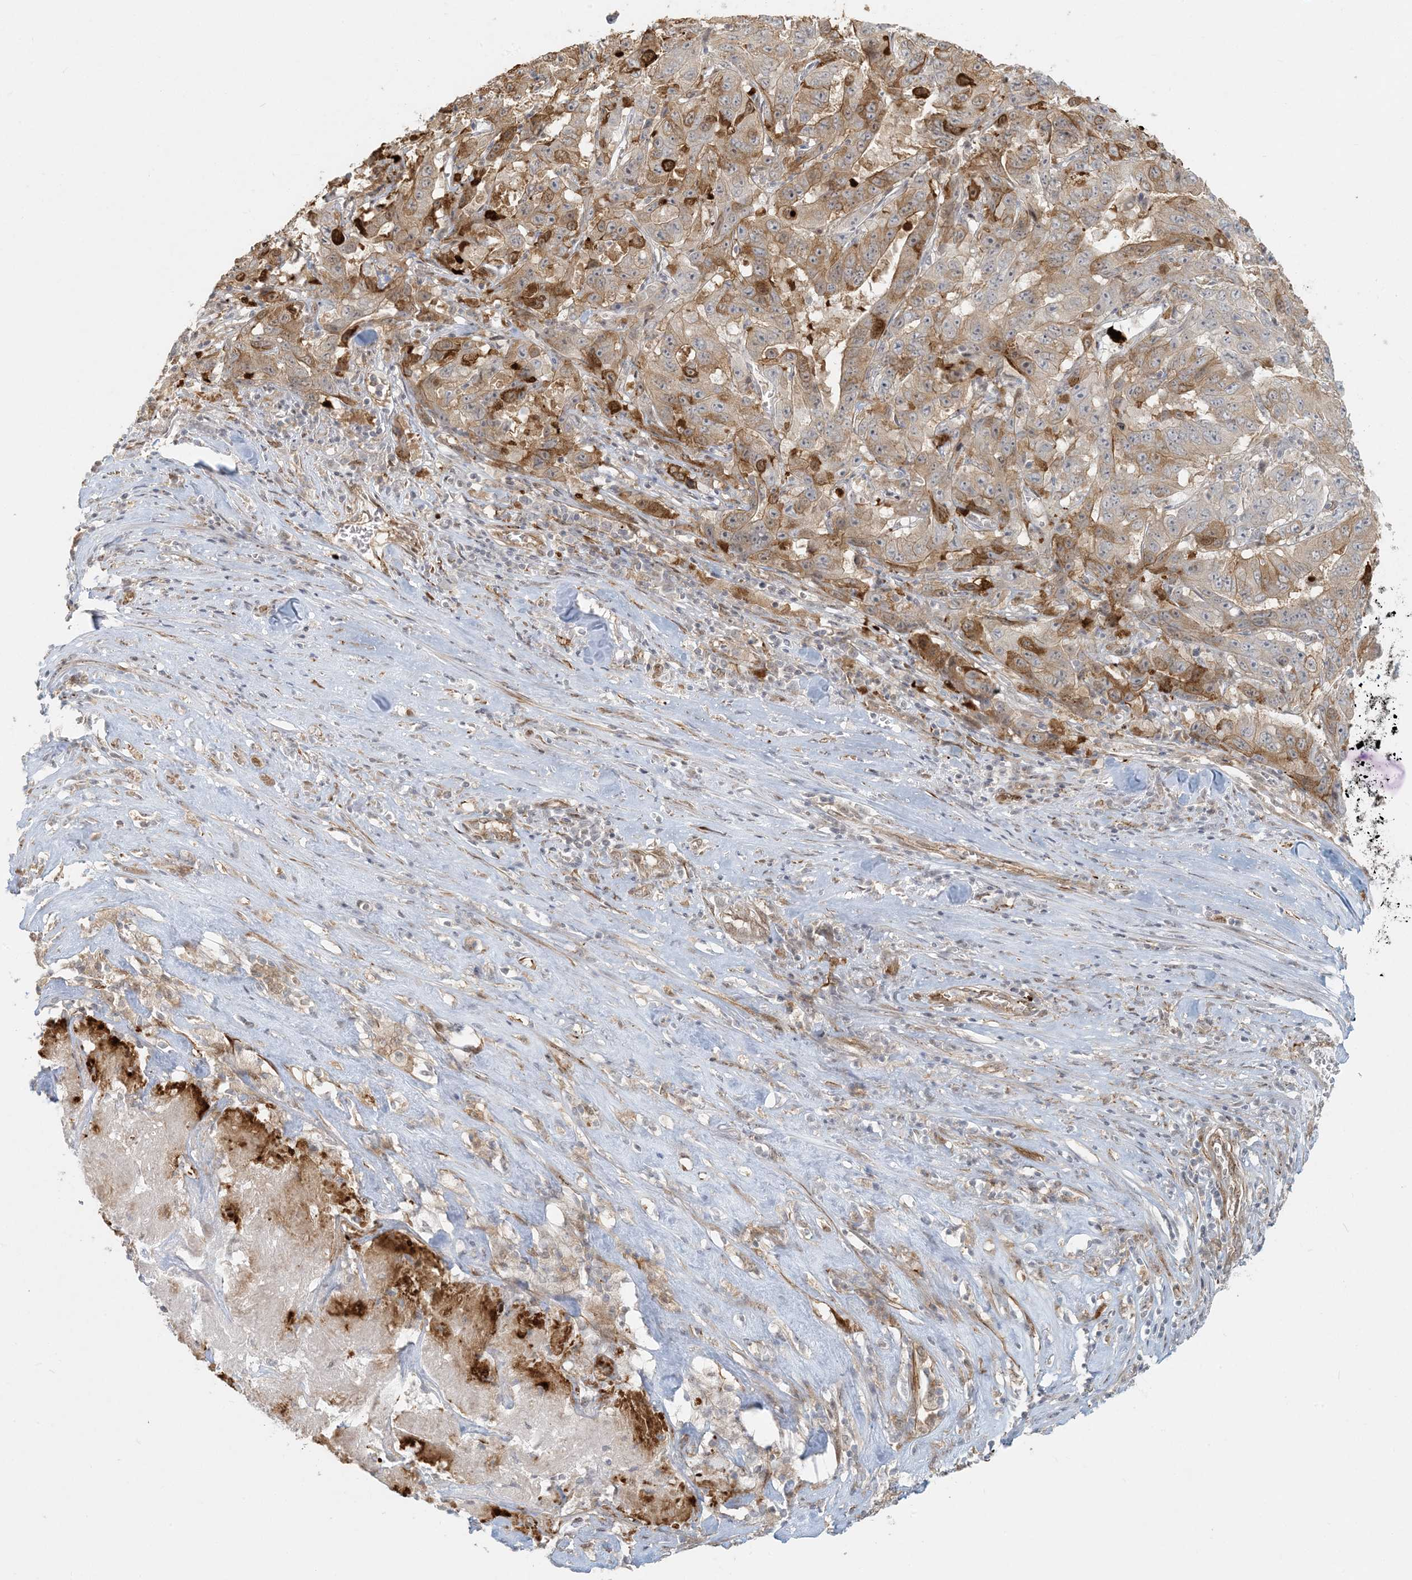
{"staining": {"intensity": "moderate", "quantity": "25%-75%", "location": "cytoplasmic/membranous"}, "tissue": "pancreatic cancer", "cell_type": "Tumor cells", "image_type": "cancer", "snomed": [{"axis": "morphology", "description": "Adenocarcinoma, NOS"}, {"axis": "topography", "description": "Pancreas"}], "caption": "IHC histopathology image of neoplastic tissue: human pancreatic cancer stained using immunohistochemistry (IHC) demonstrates medium levels of moderate protein expression localized specifically in the cytoplasmic/membranous of tumor cells, appearing as a cytoplasmic/membranous brown color.", "gene": "BCORL1", "patient": {"sex": "male", "age": 63}}